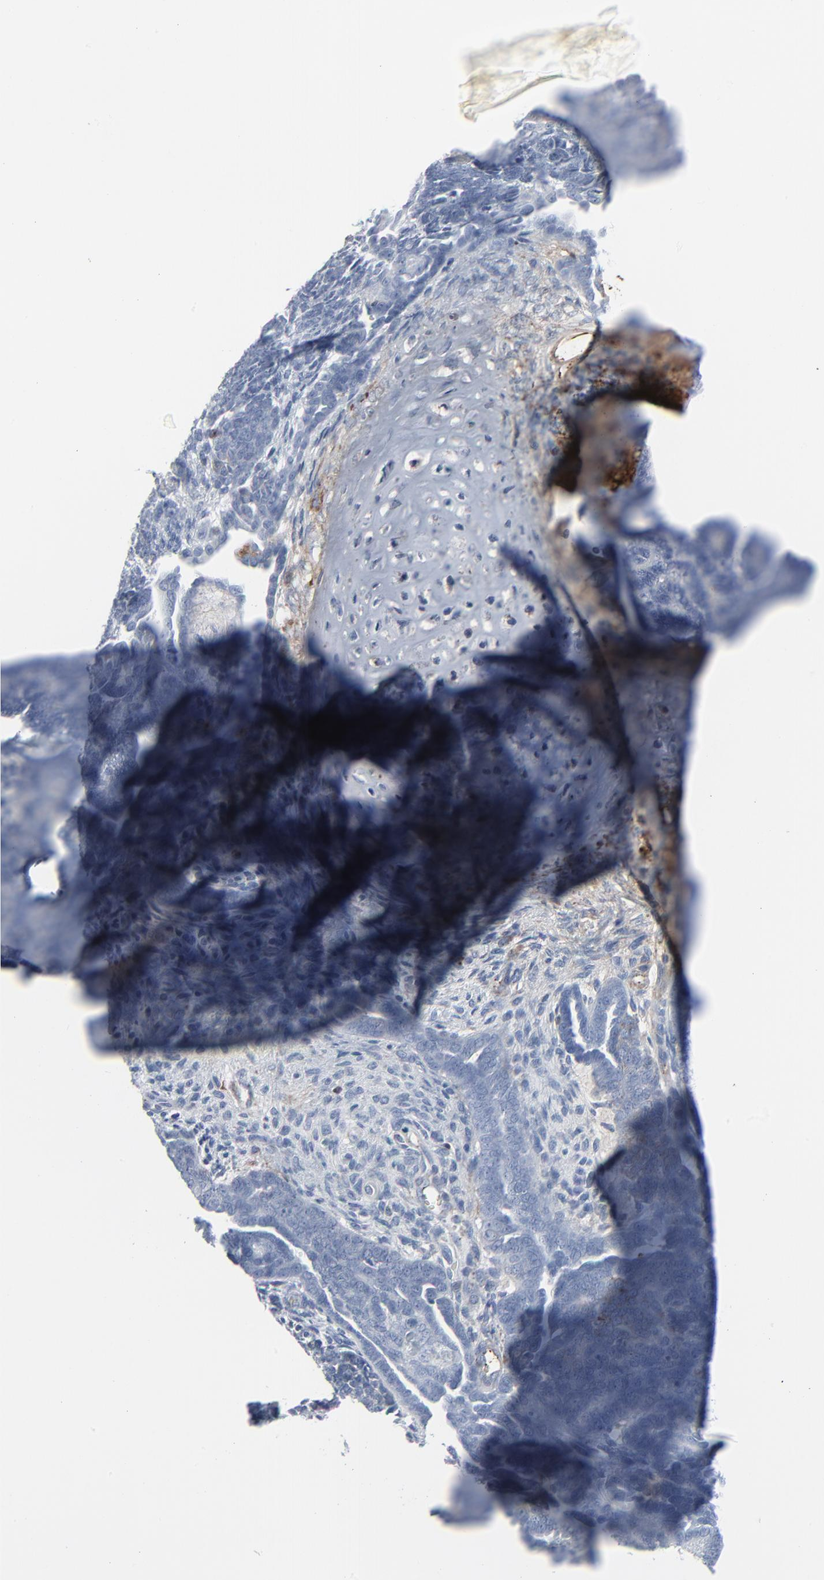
{"staining": {"intensity": "negative", "quantity": "none", "location": "none"}, "tissue": "endometrial cancer", "cell_type": "Tumor cells", "image_type": "cancer", "snomed": [{"axis": "morphology", "description": "Neoplasm, malignant, NOS"}, {"axis": "topography", "description": "Endometrium"}], "caption": "The image reveals no staining of tumor cells in endometrial cancer (neoplasm (malignant)).", "gene": "BGN", "patient": {"sex": "female", "age": 74}}